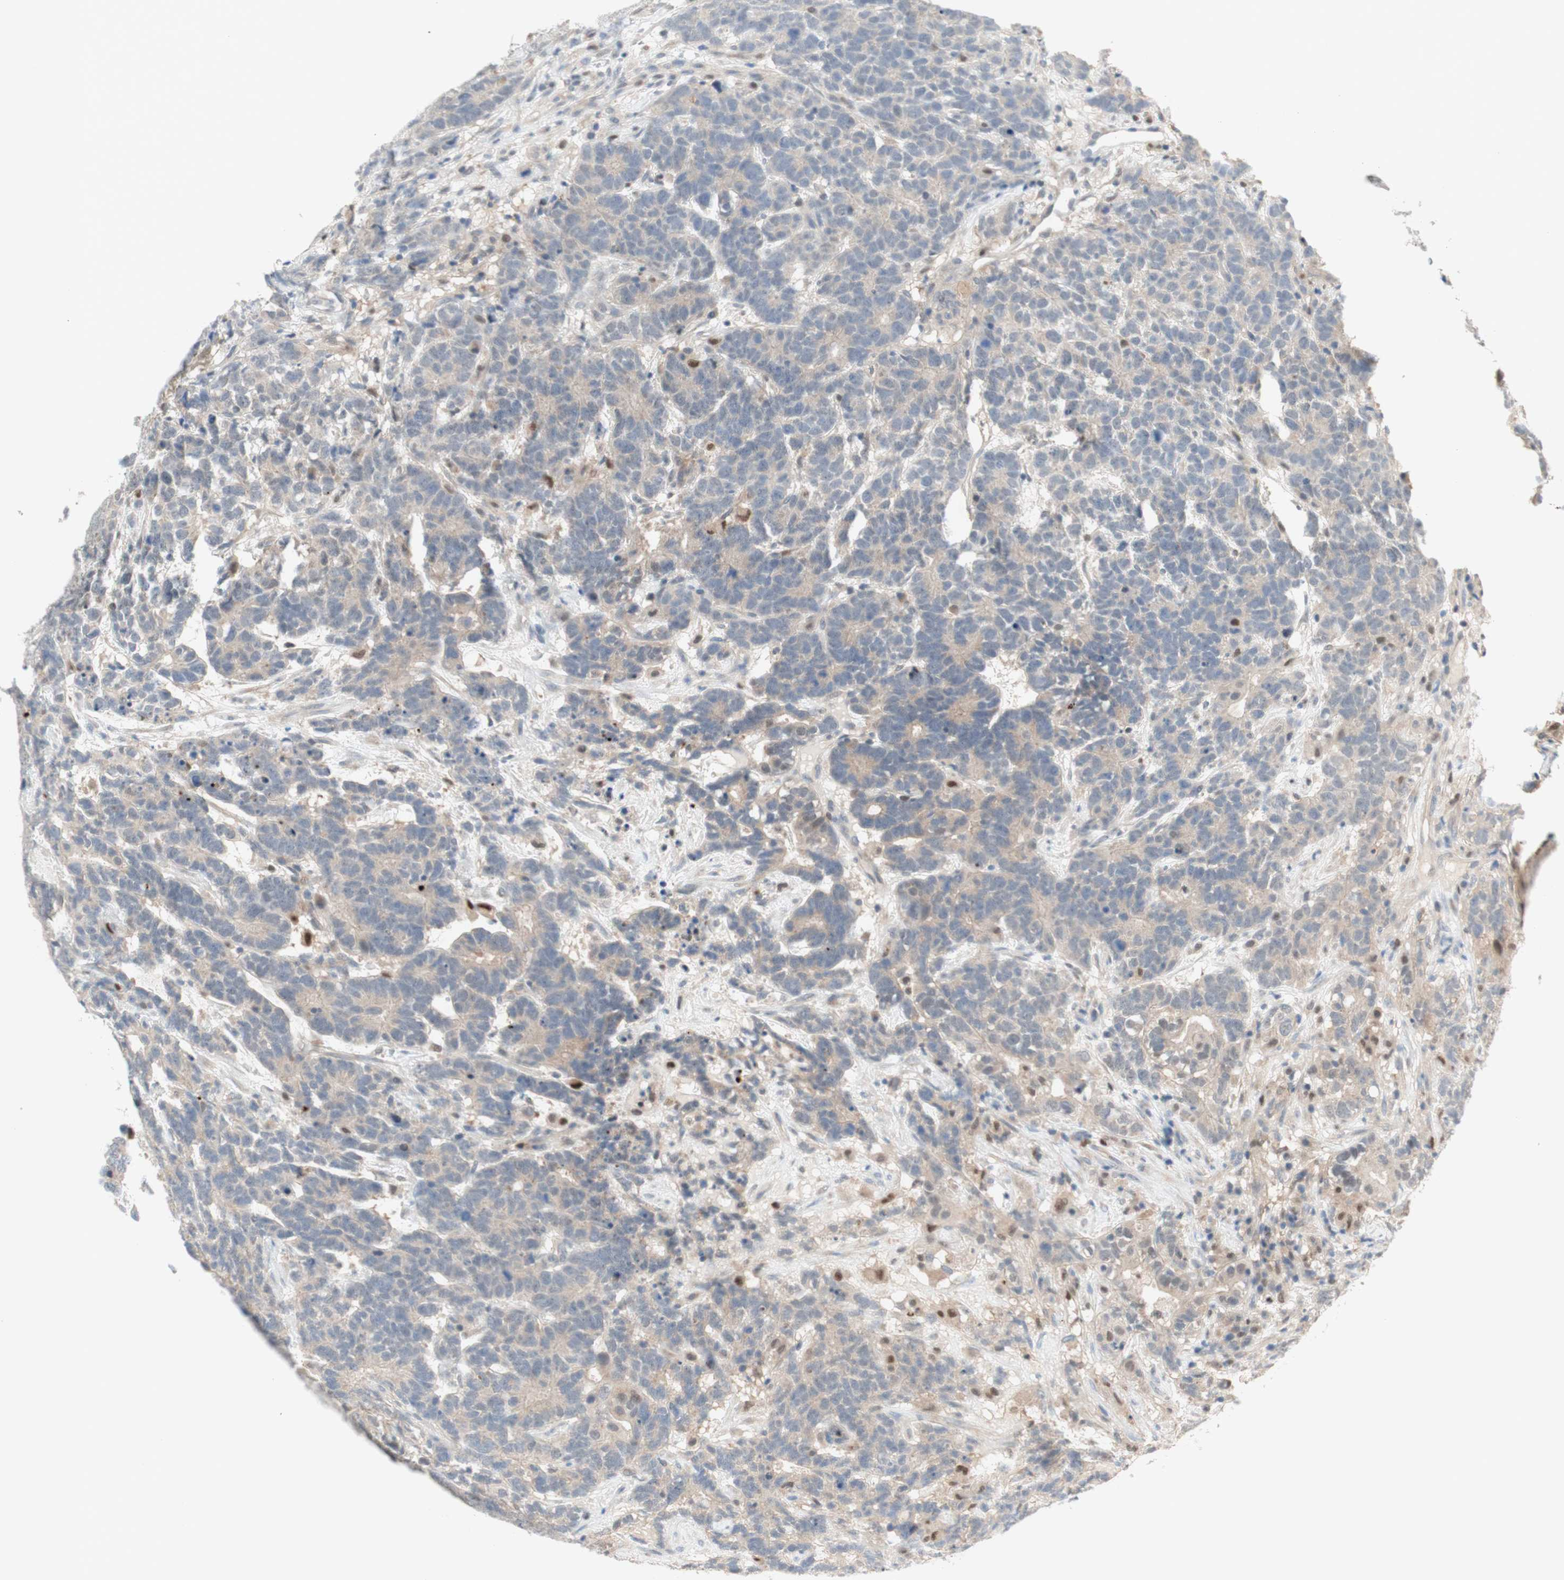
{"staining": {"intensity": "weak", "quantity": "25%-75%", "location": "cytoplasmic/membranous"}, "tissue": "testis cancer", "cell_type": "Tumor cells", "image_type": "cancer", "snomed": [{"axis": "morphology", "description": "Carcinoma, Embryonal, NOS"}, {"axis": "topography", "description": "Testis"}], "caption": "A micrograph of testis cancer (embryonal carcinoma) stained for a protein exhibits weak cytoplasmic/membranous brown staining in tumor cells.", "gene": "RFNG", "patient": {"sex": "male", "age": 26}}